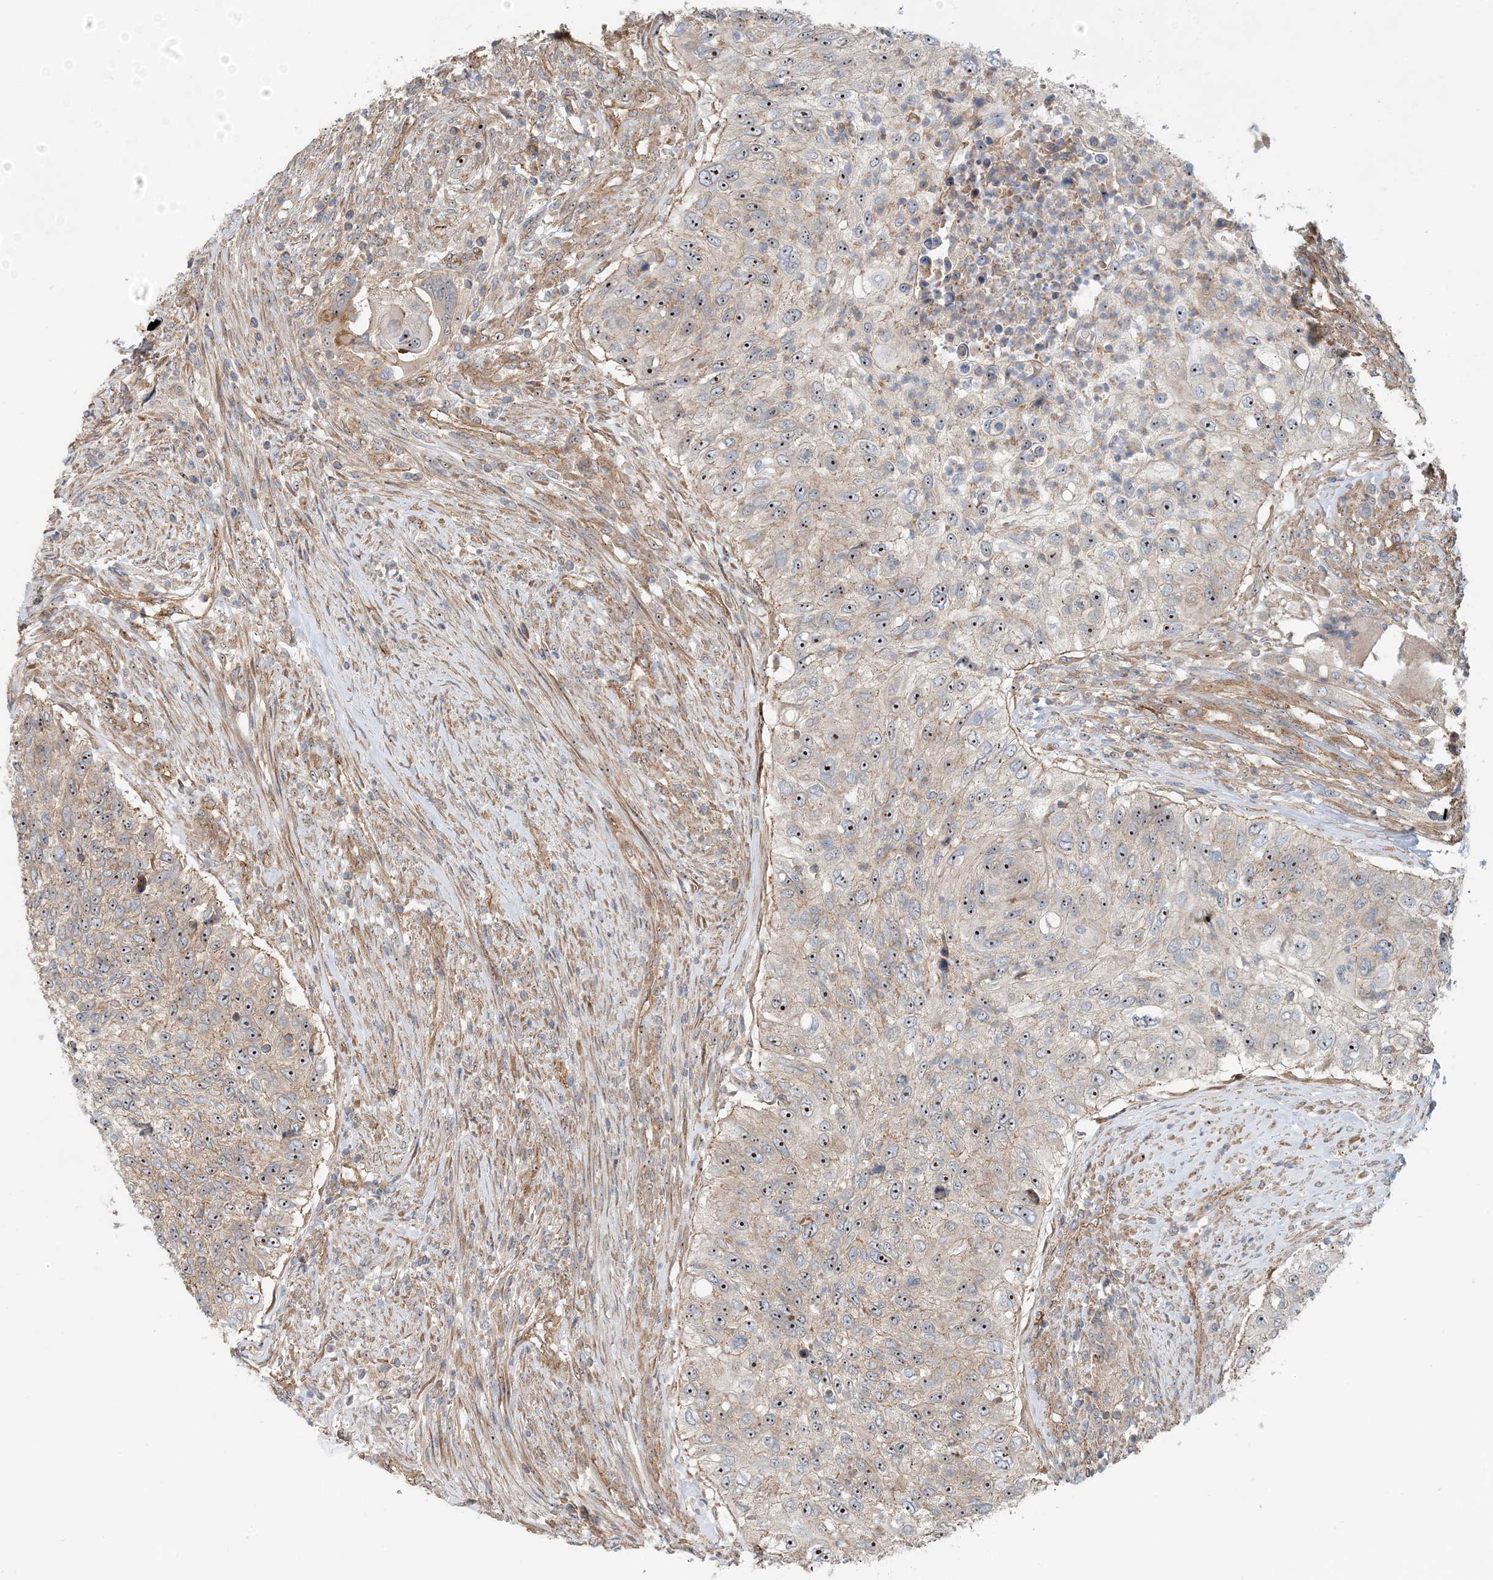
{"staining": {"intensity": "moderate", "quantity": "25%-75%", "location": "nuclear"}, "tissue": "urothelial cancer", "cell_type": "Tumor cells", "image_type": "cancer", "snomed": [{"axis": "morphology", "description": "Urothelial carcinoma, High grade"}, {"axis": "topography", "description": "Urinary bladder"}], "caption": "A high-resolution photomicrograph shows immunohistochemistry staining of urothelial carcinoma (high-grade), which displays moderate nuclear expression in approximately 25%-75% of tumor cells.", "gene": "MYL5", "patient": {"sex": "female", "age": 60}}